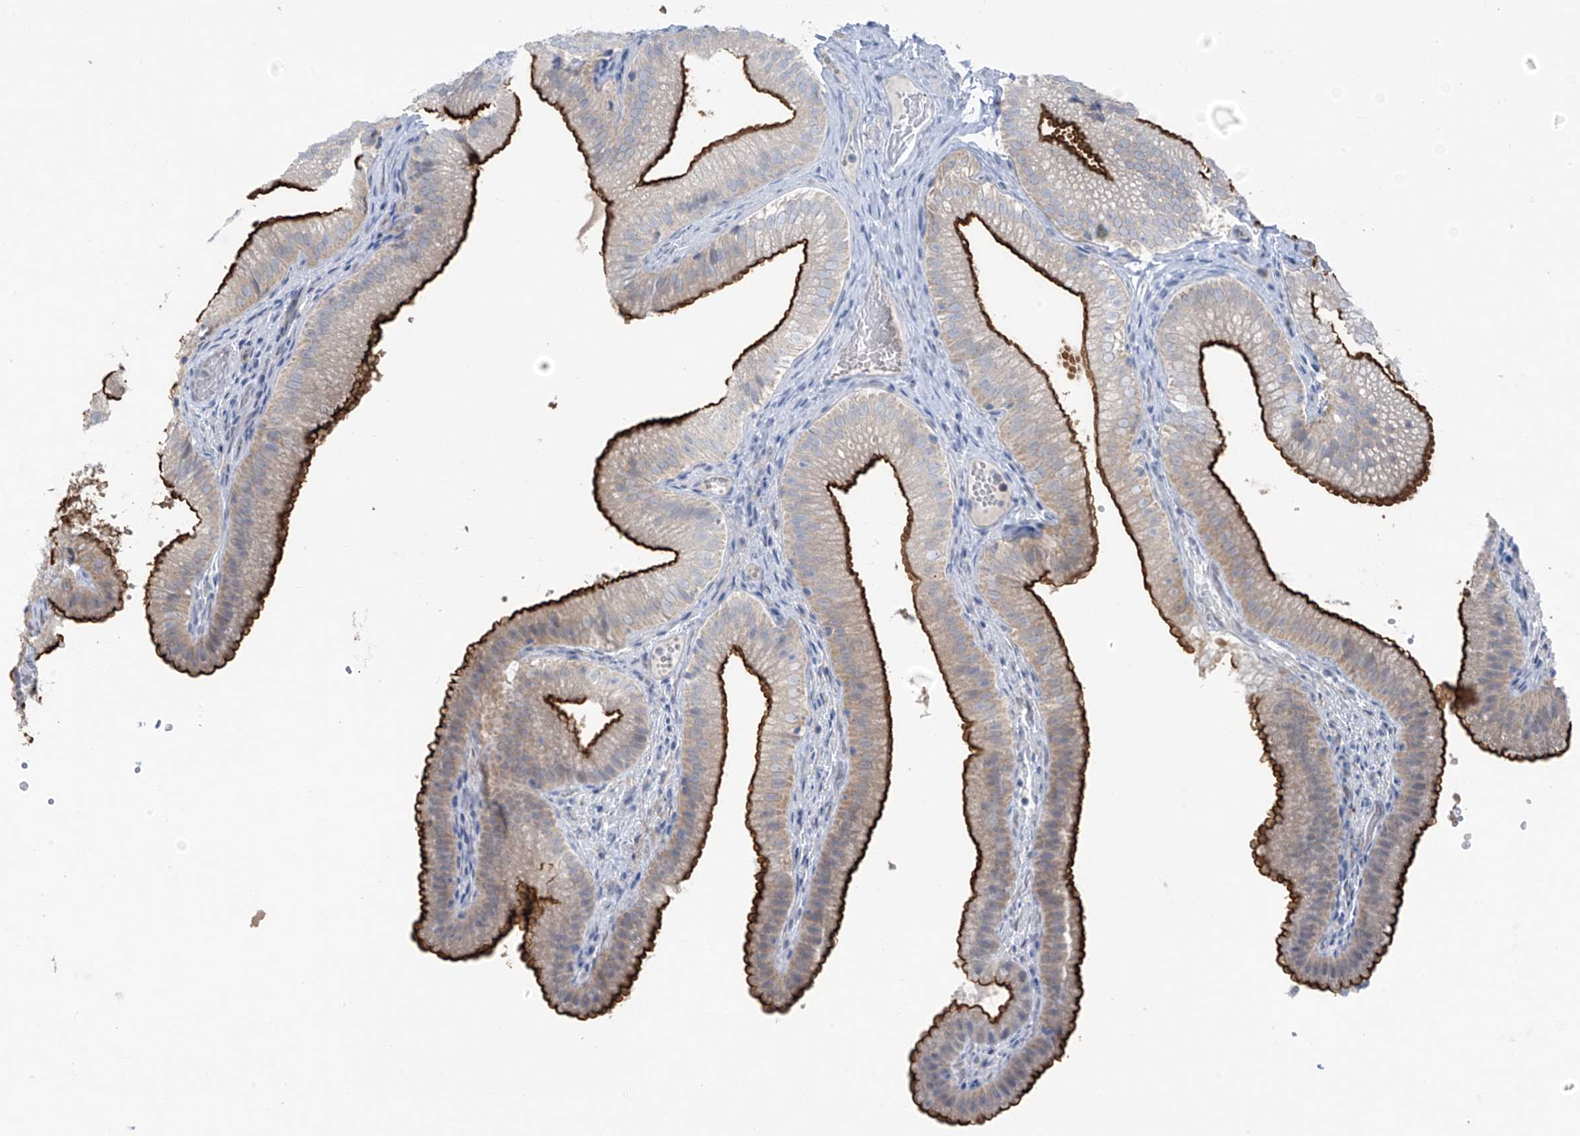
{"staining": {"intensity": "strong", "quantity": "25%-75%", "location": "cytoplasmic/membranous"}, "tissue": "gallbladder", "cell_type": "Glandular cells", "image_type": "normal", "snomed": [{"axis": "morphology", "description": "Normal tissue, NOS"}, {"axis": "topography", "description": "Gallbladder"}], "caption": "Unremarkable gallbladder shows strong cytoplasmic/membranous staining in approximately 25%-75% of glandular cells, visualized by immunohistochemistry.", "gene": "ZNF793", "patient": {"sex": "female", "age": 30}}